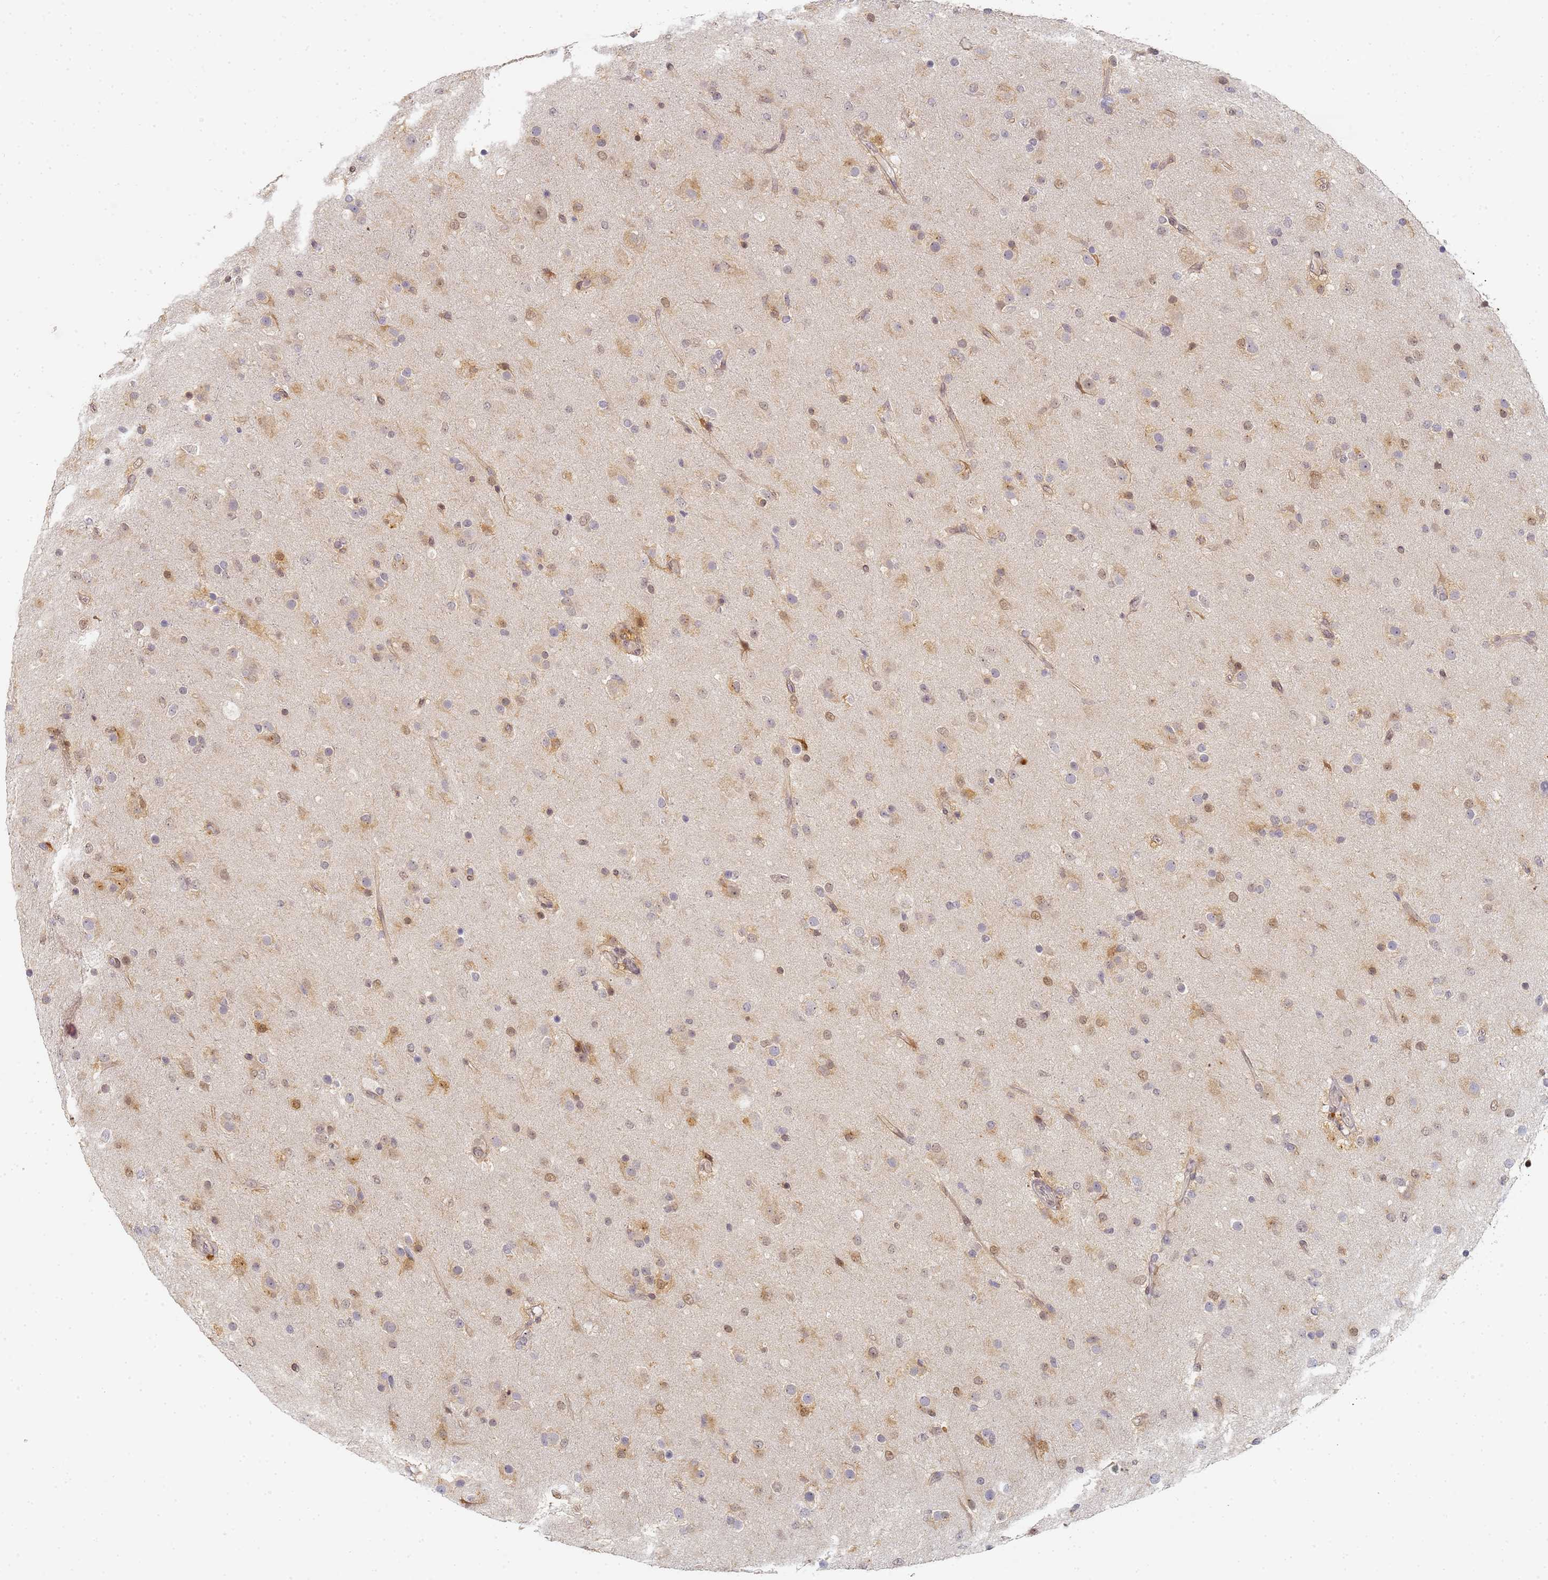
{"staining": {"intensity": "moderate", "quantity": "25%-75%", "location": "nuclear"}, "tissue": "glioma", "cell_type": "Tumor cells", "image_type": "cancer", "snomed": [{"axis": "morphology", "description": "Glioma, malignant, Low grade"}, {"axis": "topography", "description": "Brain"}], "caption": "This image reveals immunohistochemistry (IHC) staining of human glioma, with medium moderate nuclear expression in approximately 25%-75% of tumor cells.", "gene": "HMCES", "patient": {"sex": "male", "age": 65}}